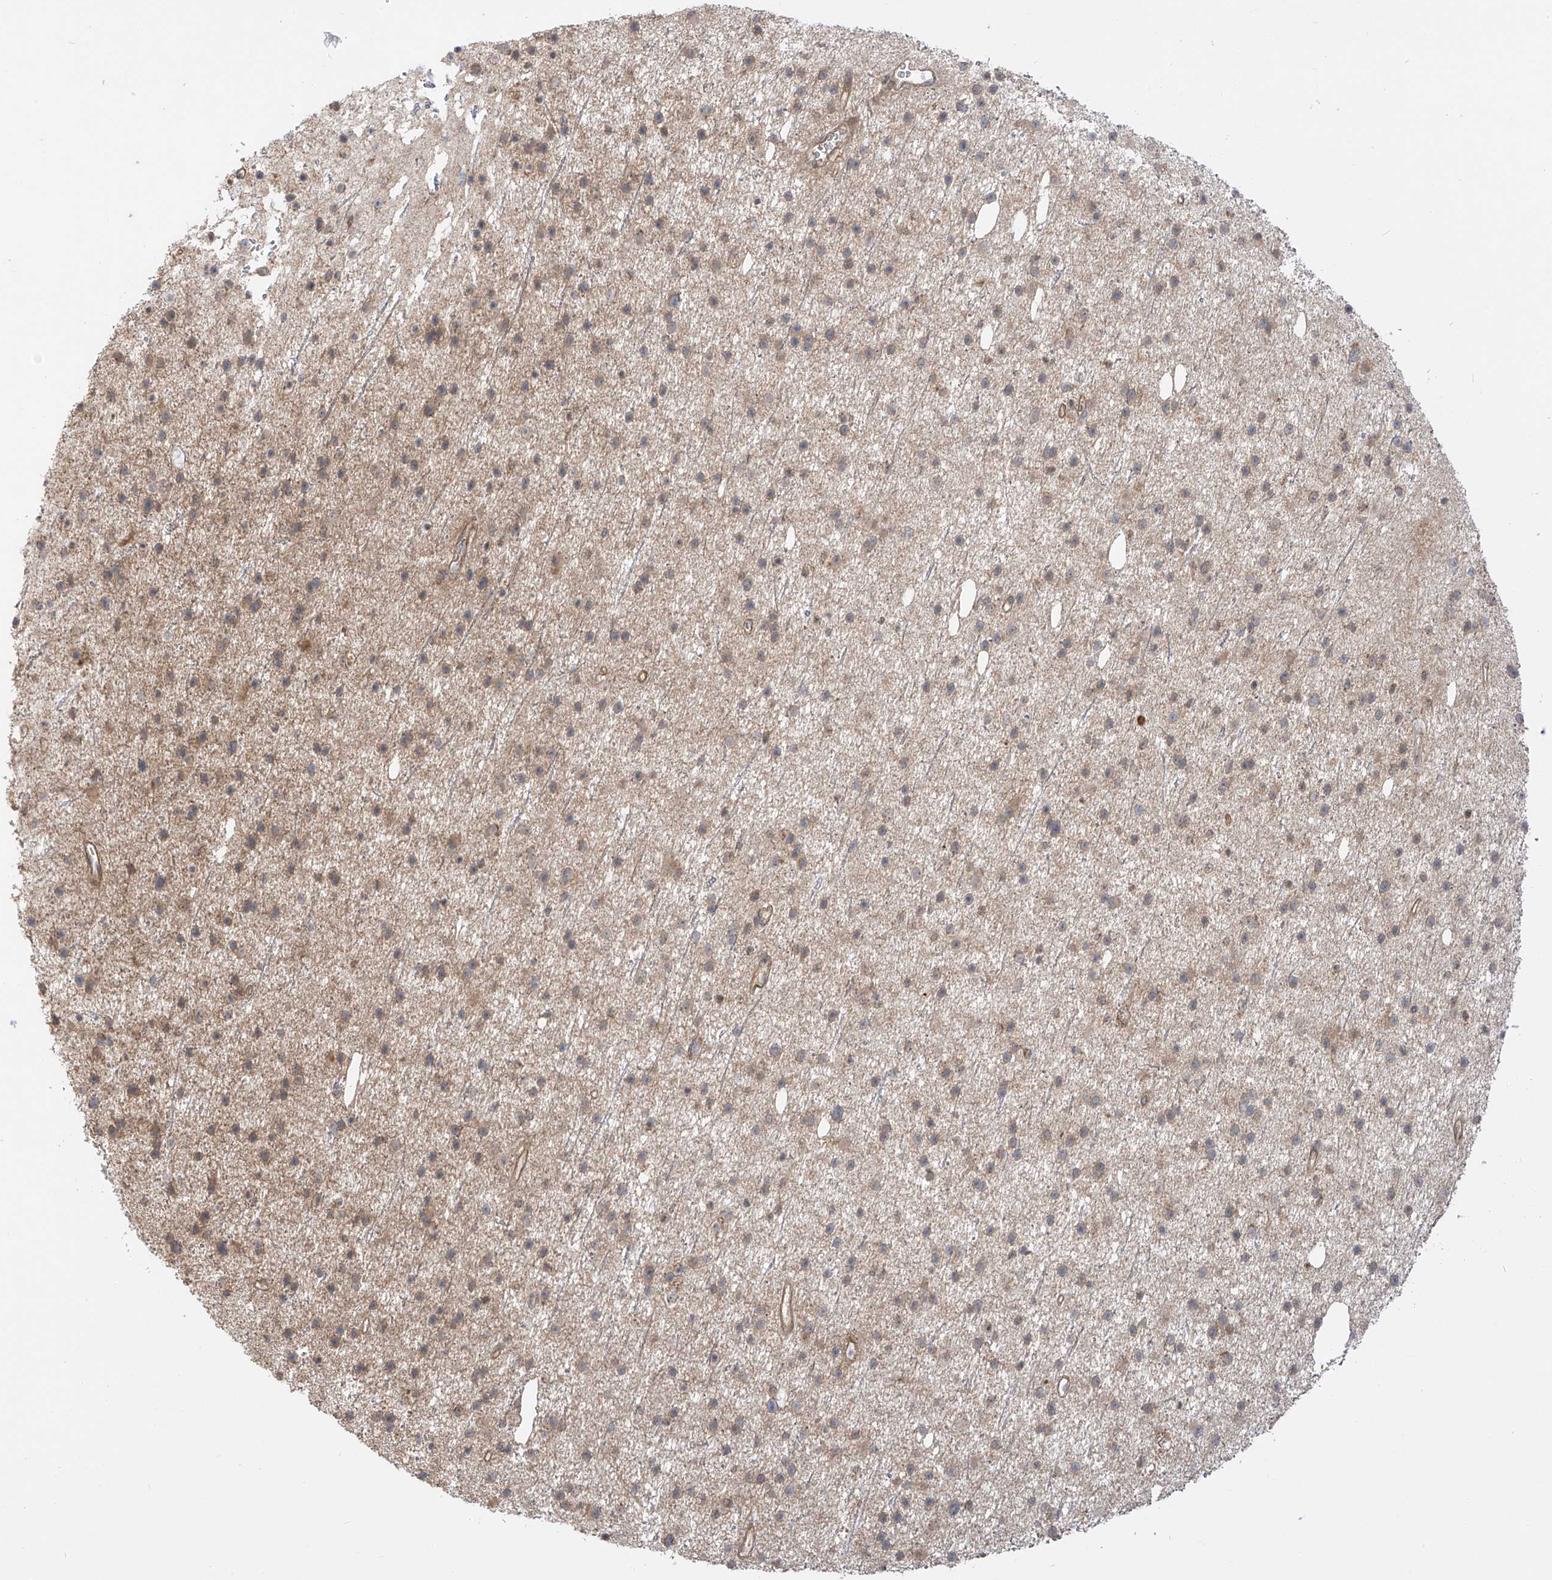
{"staining": {"intensity": "weak", "quantity": "25%-75%", "location": "cytoplasmic/membranous"}, "tissue": "glioma", "cell_type": "Tumor cells", "image_type": "cancer", "snomed": [{"axis": "morphology", "description": "Glioma, malignant, Low grade"}, {"axis": "topography", "description": "Cerebral cortex"}], "caption": "Immunohistochemistry (DAB) staining of low-grade glioma (malignant) demonstrates weak cytoplasmic/membranous protein positivity in approximately 25%-75% of tumor cells.", "gene": "ATAD2B", "patient": {"sex": "female", "age": 39}}